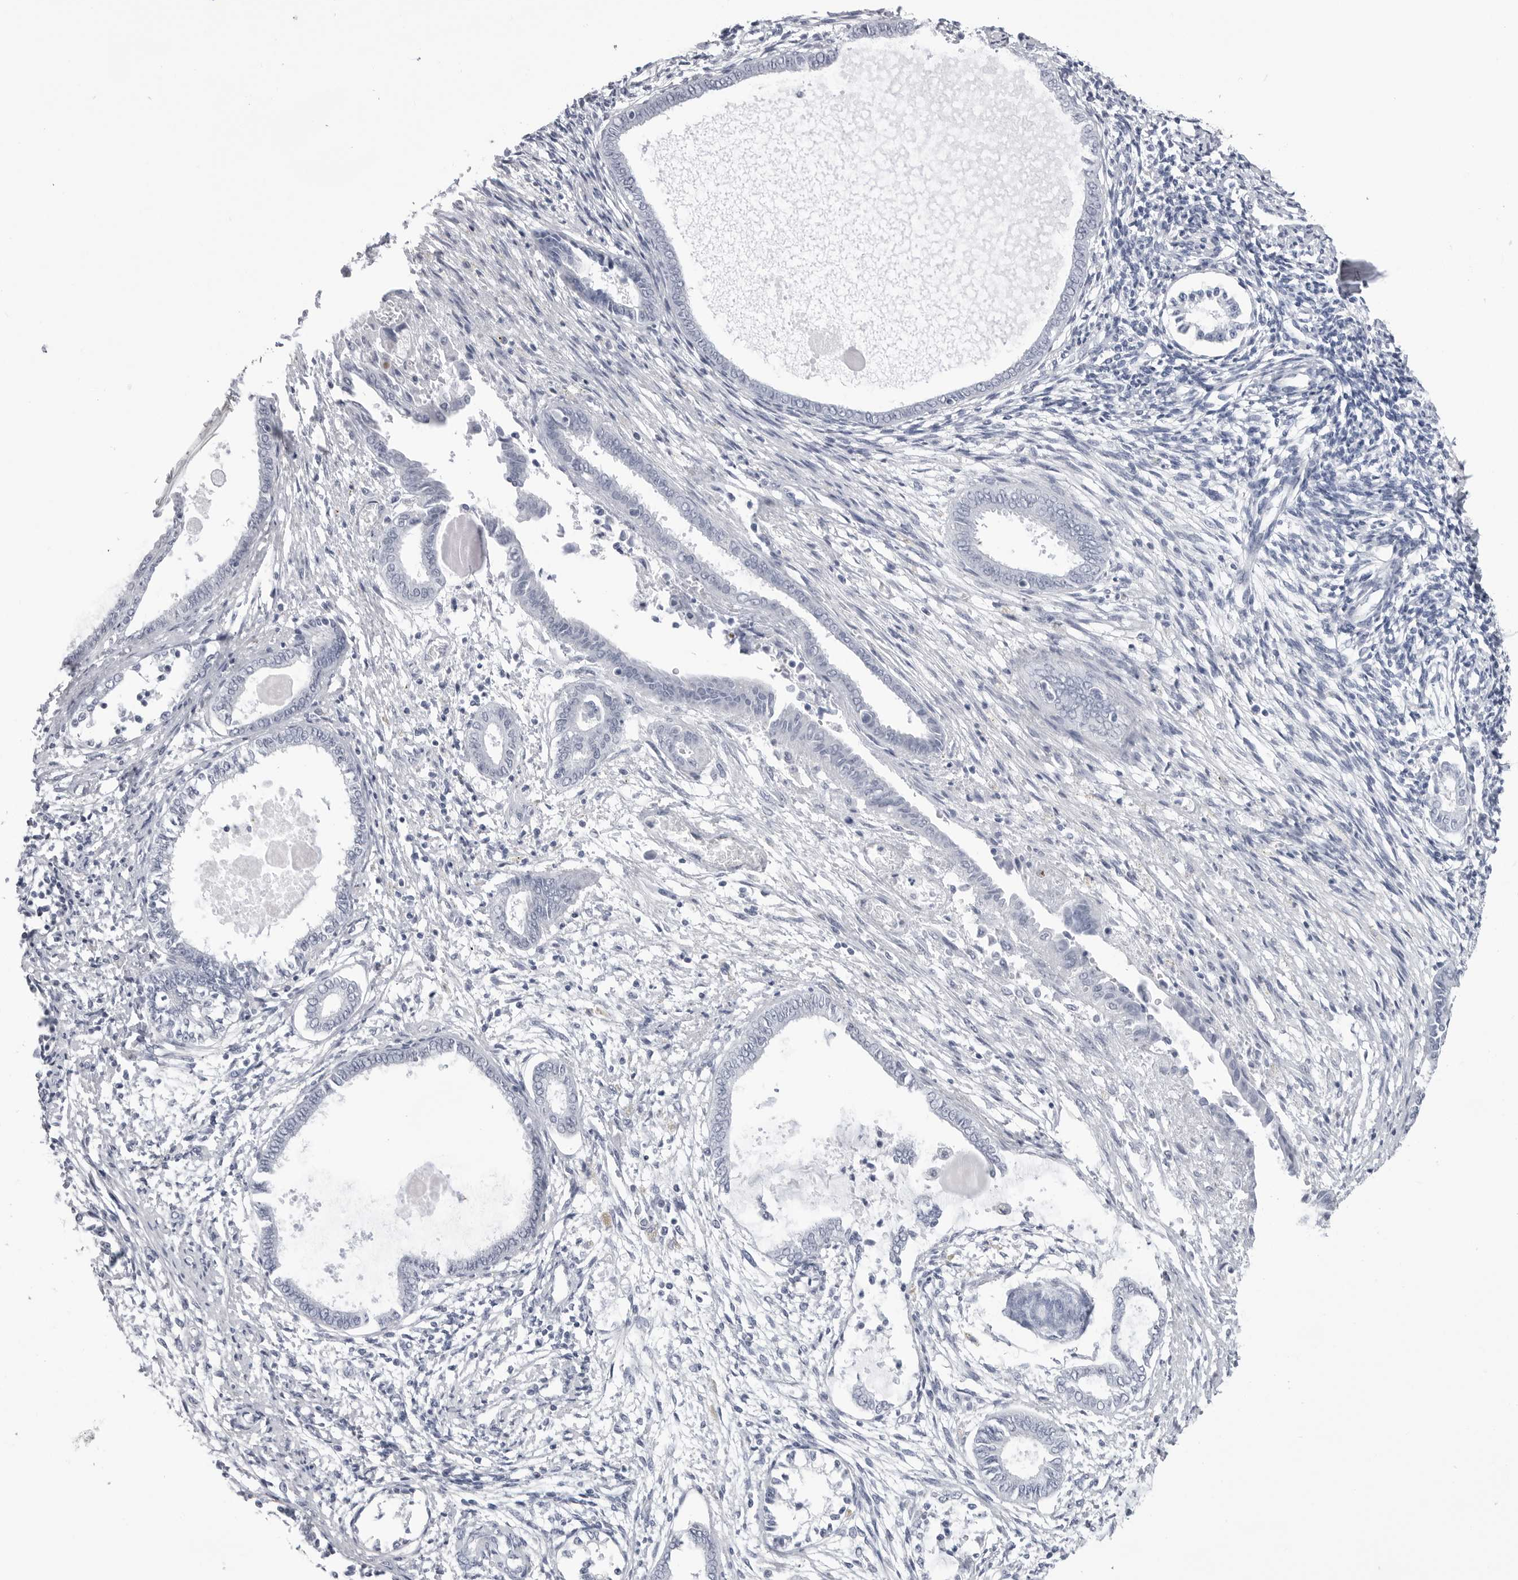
{"staining": {"intensity": "negative", "quantity": "none", "location": "none"}, "tissue": "endometrium", "cell_type": "Cells in endometrial stroma", "image_type": "normal", "snomed": [{"axis": "morphology", "description": "Normal tissue, NOS"}, {"axis": "topography", "description": "Endometrium"}], "caption": "This is a micrograph of immunohistochemistry (IHC) staining of unremarkable endometrium, which shows no expression in cells in endometrial stroma.", "gene": "PGA3", "patient": {"sex": "female", "age": 56}}